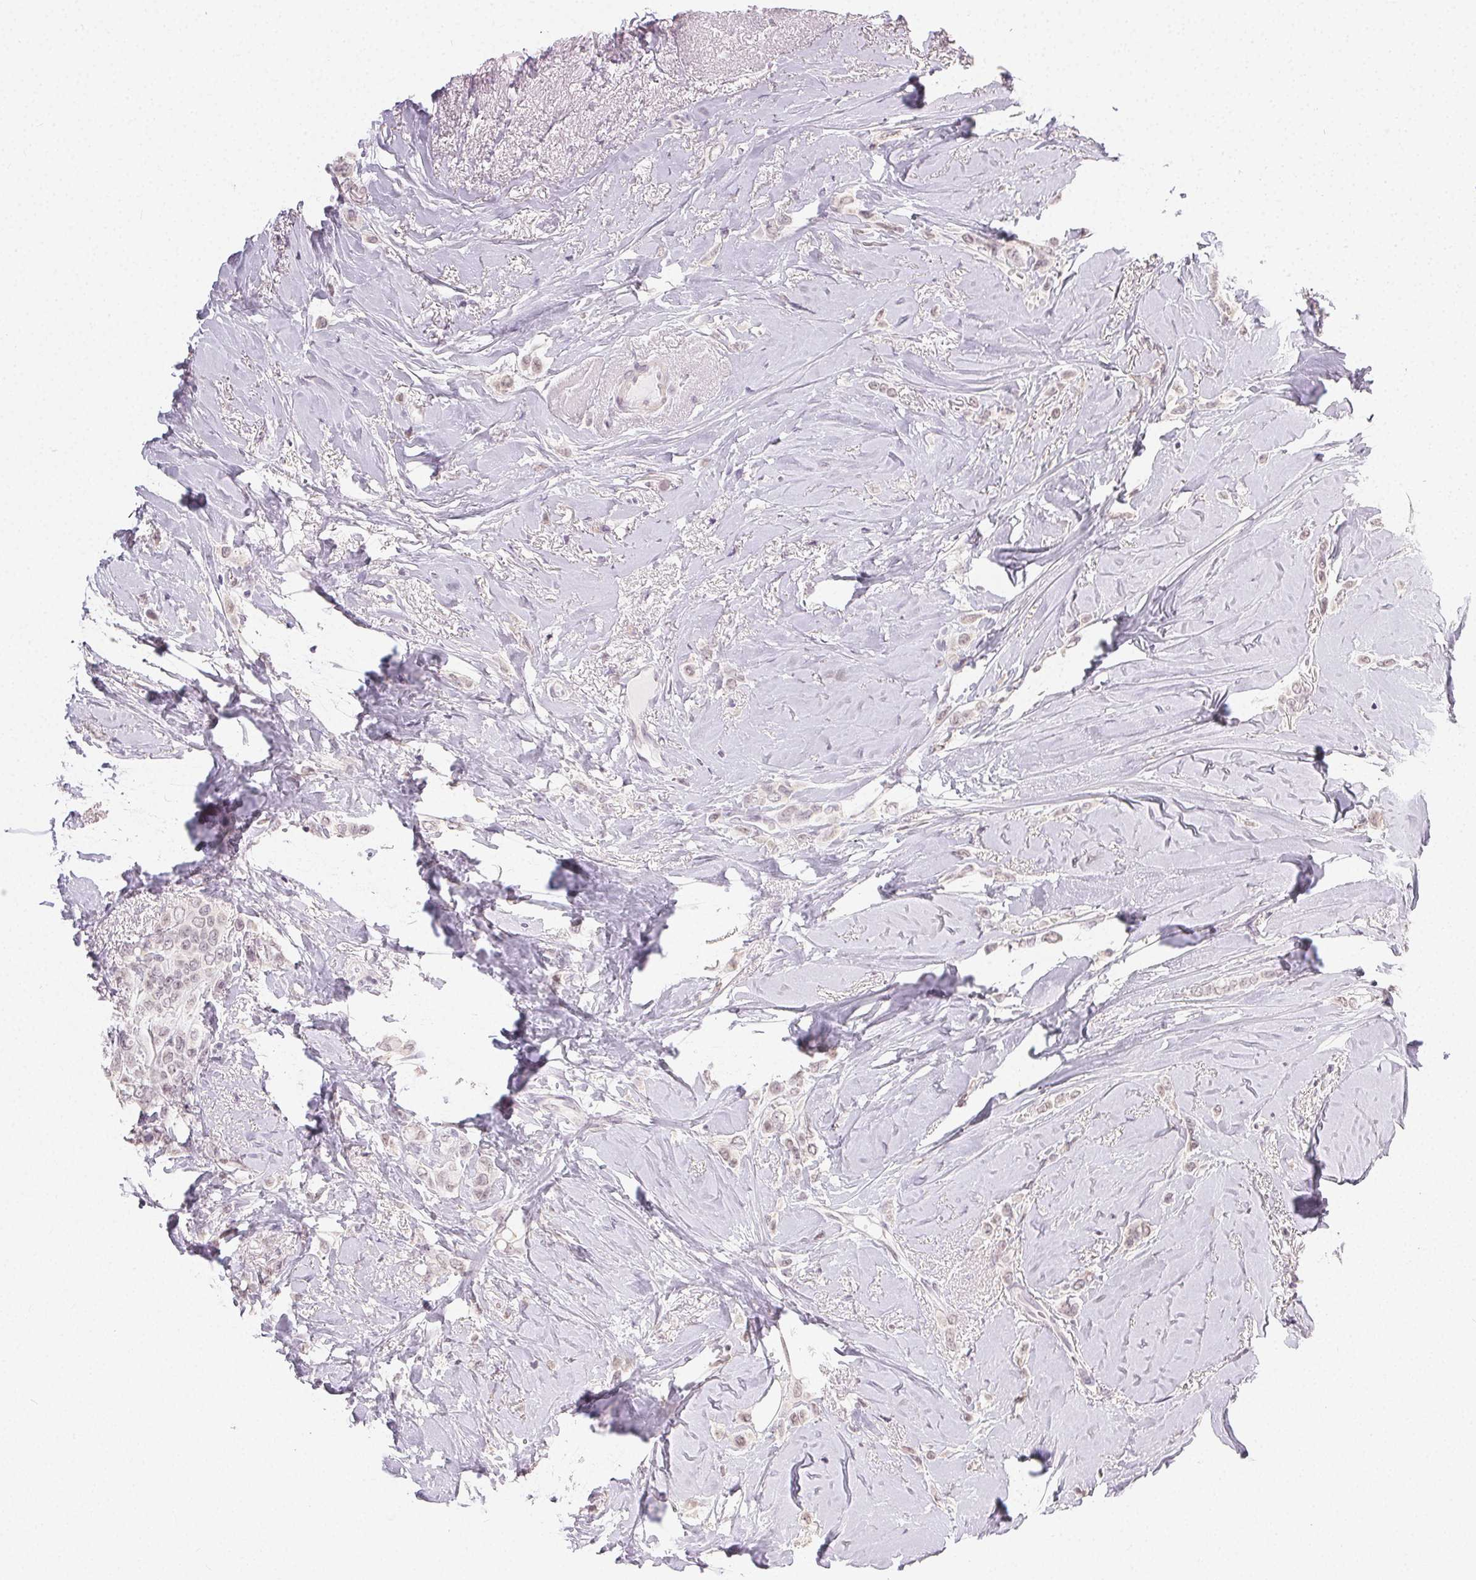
{"staining": {"intensity": "negative", "quantity": "none", "location": "none"}, "tissue": "breast cancer", "cell_type": "Tumor cells", "image_type": "cancer", "snomed": [{"axis": "morphology", "description": "Lobular carcinoma"}, {"axis": "topography", "description": "Breast"}], "caption": "Human breast cancer (lobular carcinoma) stained for a protein using immunohistochemistry exhibits no positivity in tumor cells.", "gene": "TMEM174", "patient": {"sex": "female", "age": 66}}